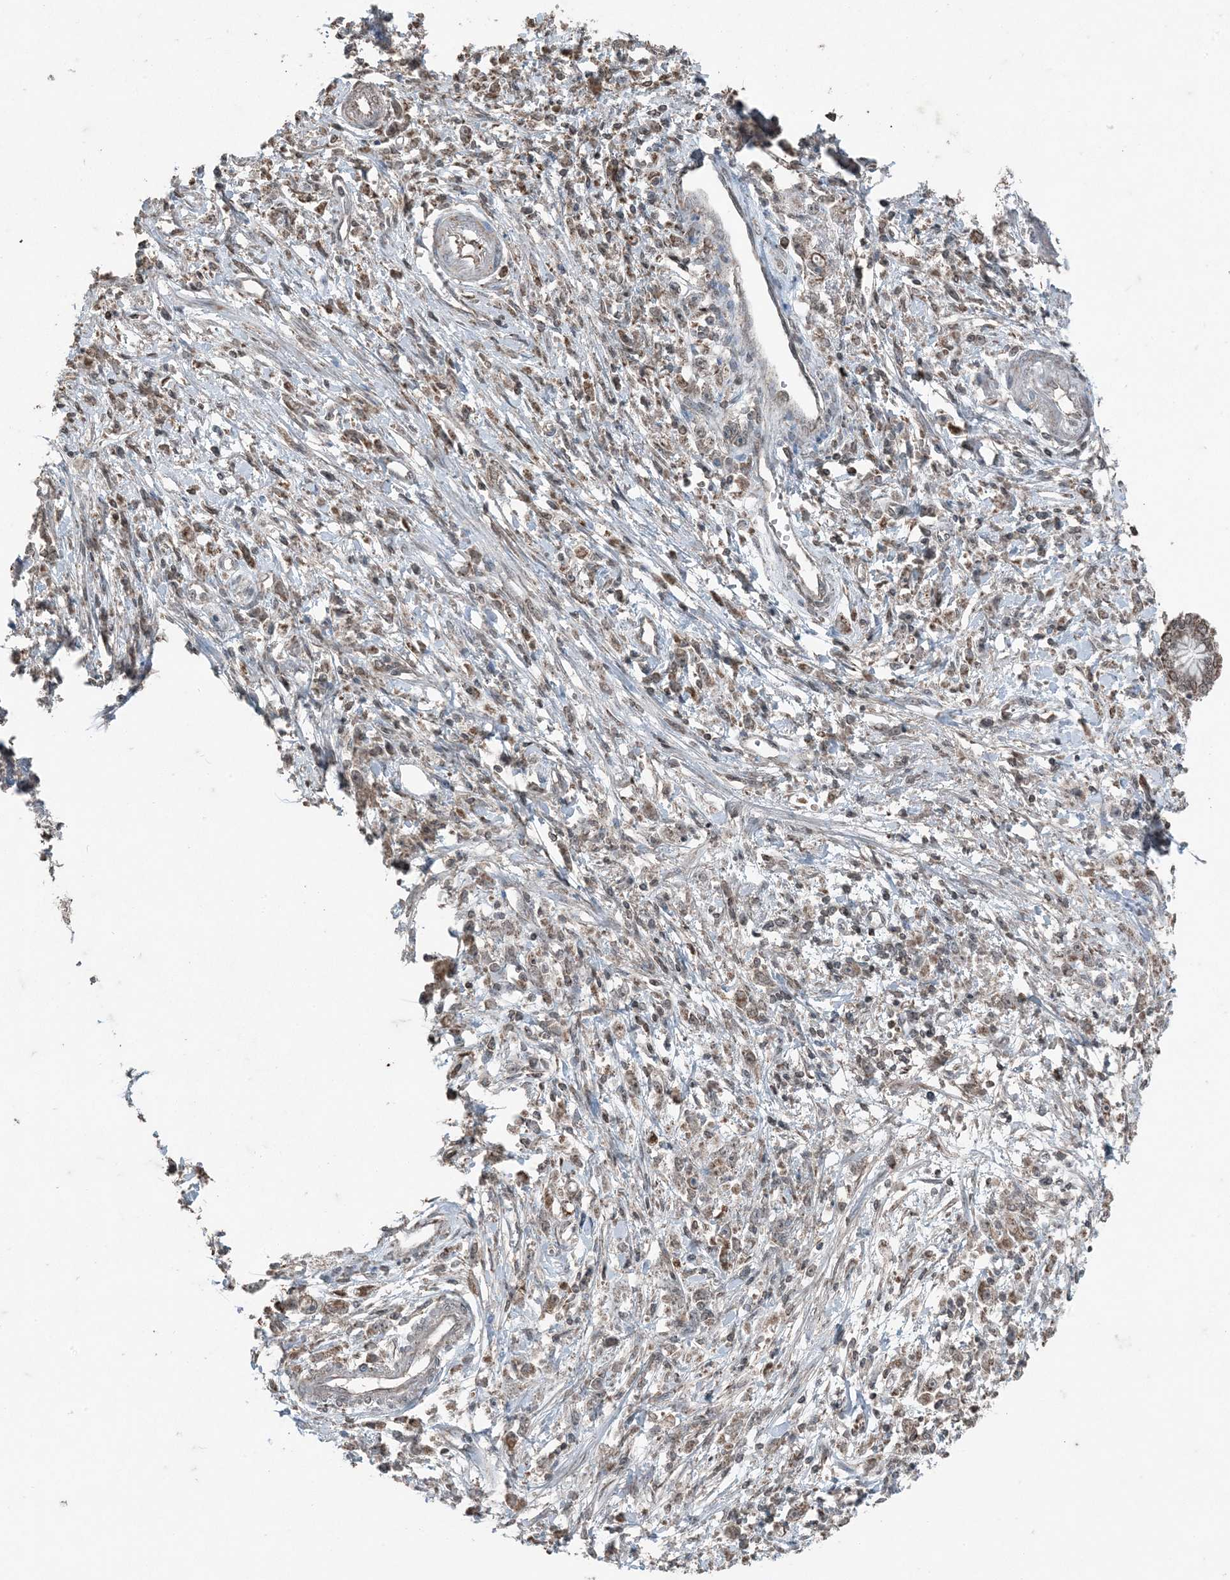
{"staining": {"intensity": "moderate", "quantity": "25%-75%", "location": "cytoplasmic/membranous"}, "tissue": "stomach cancer", "cell_type": "Tumor cells", "image_type": "cancer", "snomed": [{"axis": "morphology", "description": "Adenocarcinoma, NOS"}, {"axis": "topography", "description": "Stomach"}], "caption": "Human stomach adenocarcinoma stained with a protein marker exhibits moderate staining in tumor cells.", "gene": "GNL1", "patient": {"sex": "female", "age": 59}}